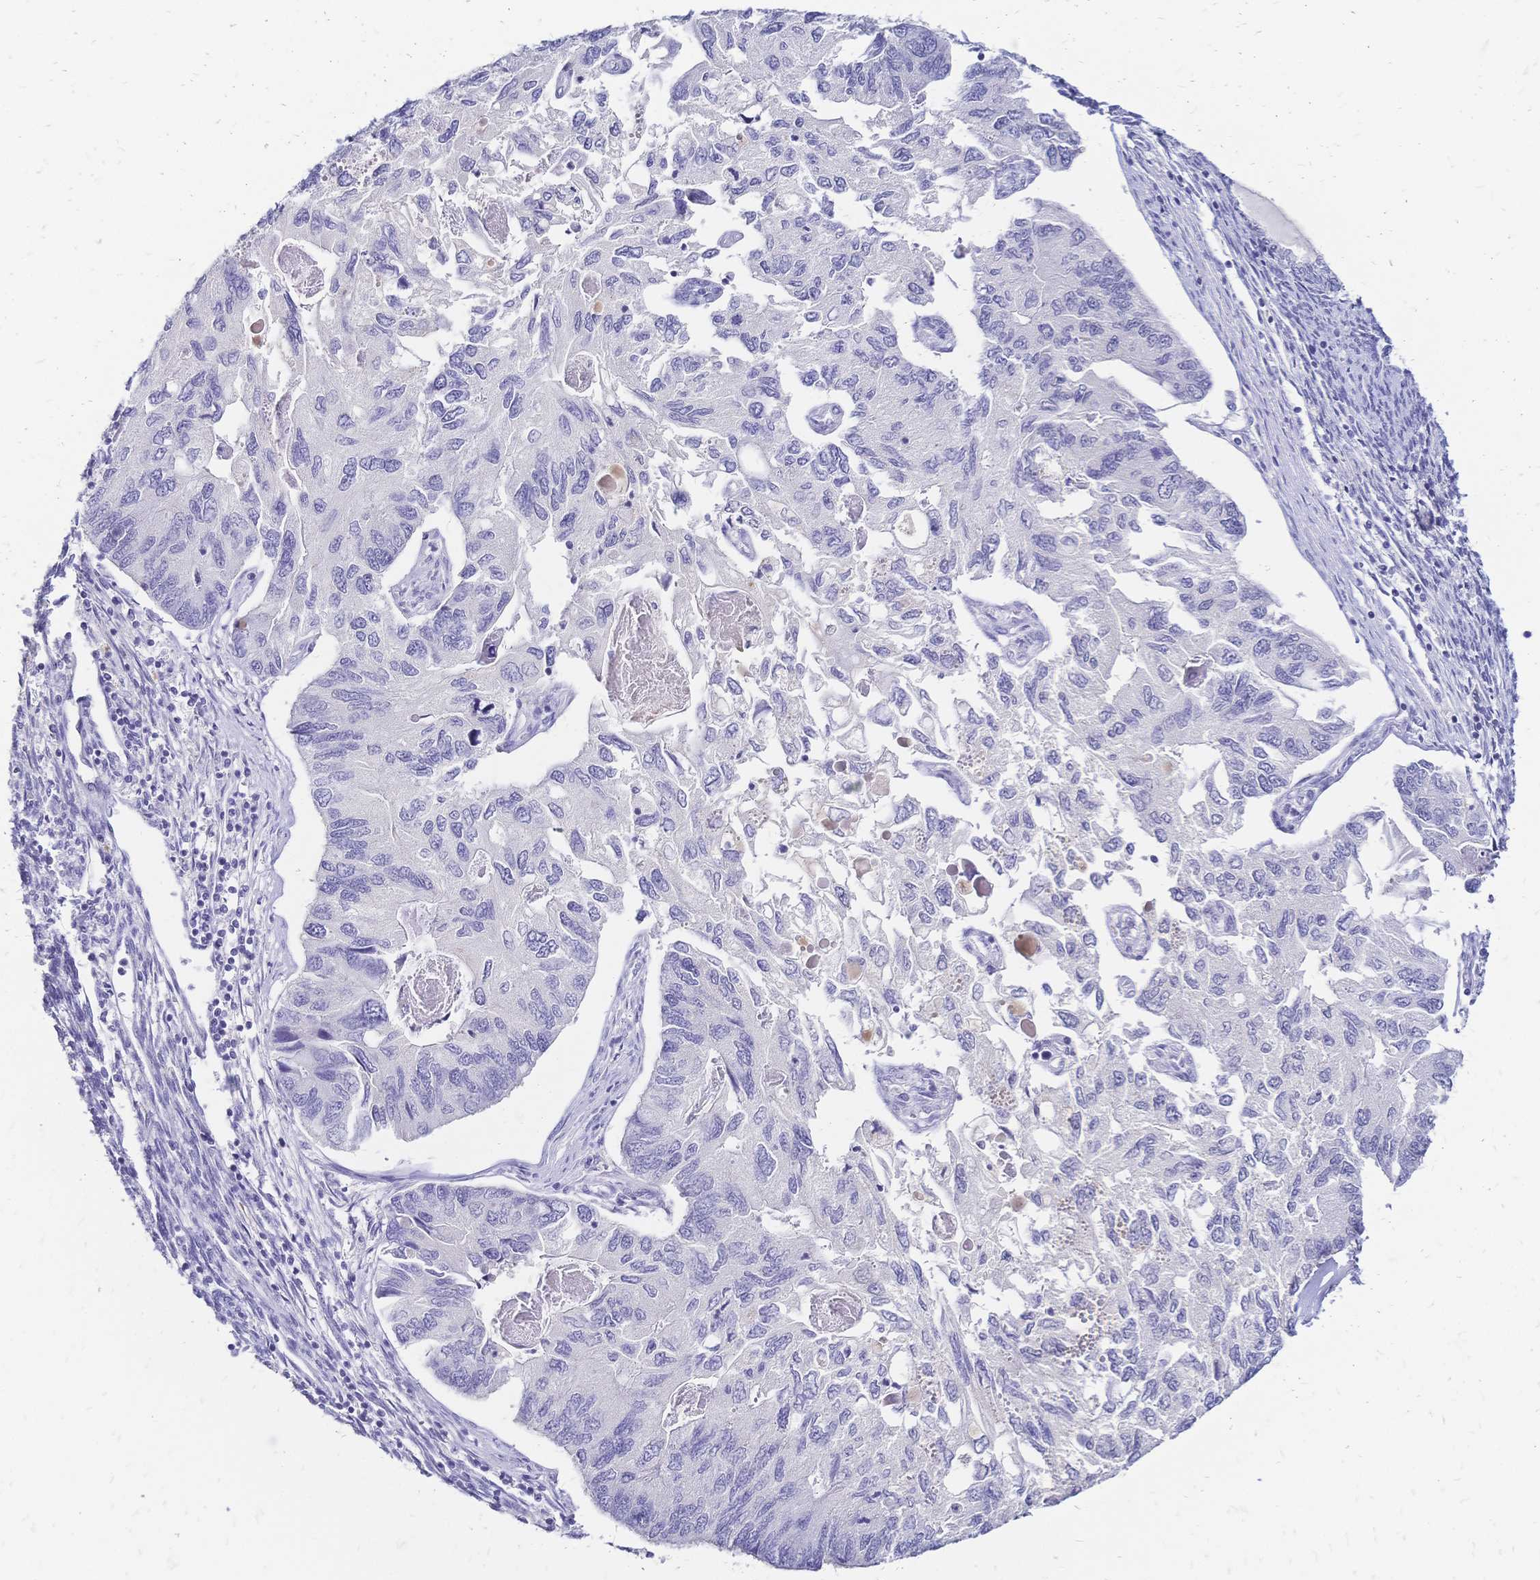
{"staining": {"intensity": "negative", "quantity": "none", "location": "none"}, "tissue": "endometrial cancer", "cell_type": "Tumor cells", "image_type": "cancer", "snomed": [{"axis": "morphology", "description": "Carcinoma, NOS"}, {"axis": "topography", "description": "Uterus"}], "caption": "Tumor cells are negative for brown protein staining in carcinoma (endometrial).", "gene": "FA2H", "patient": {"sex": "female", "age": 76}}